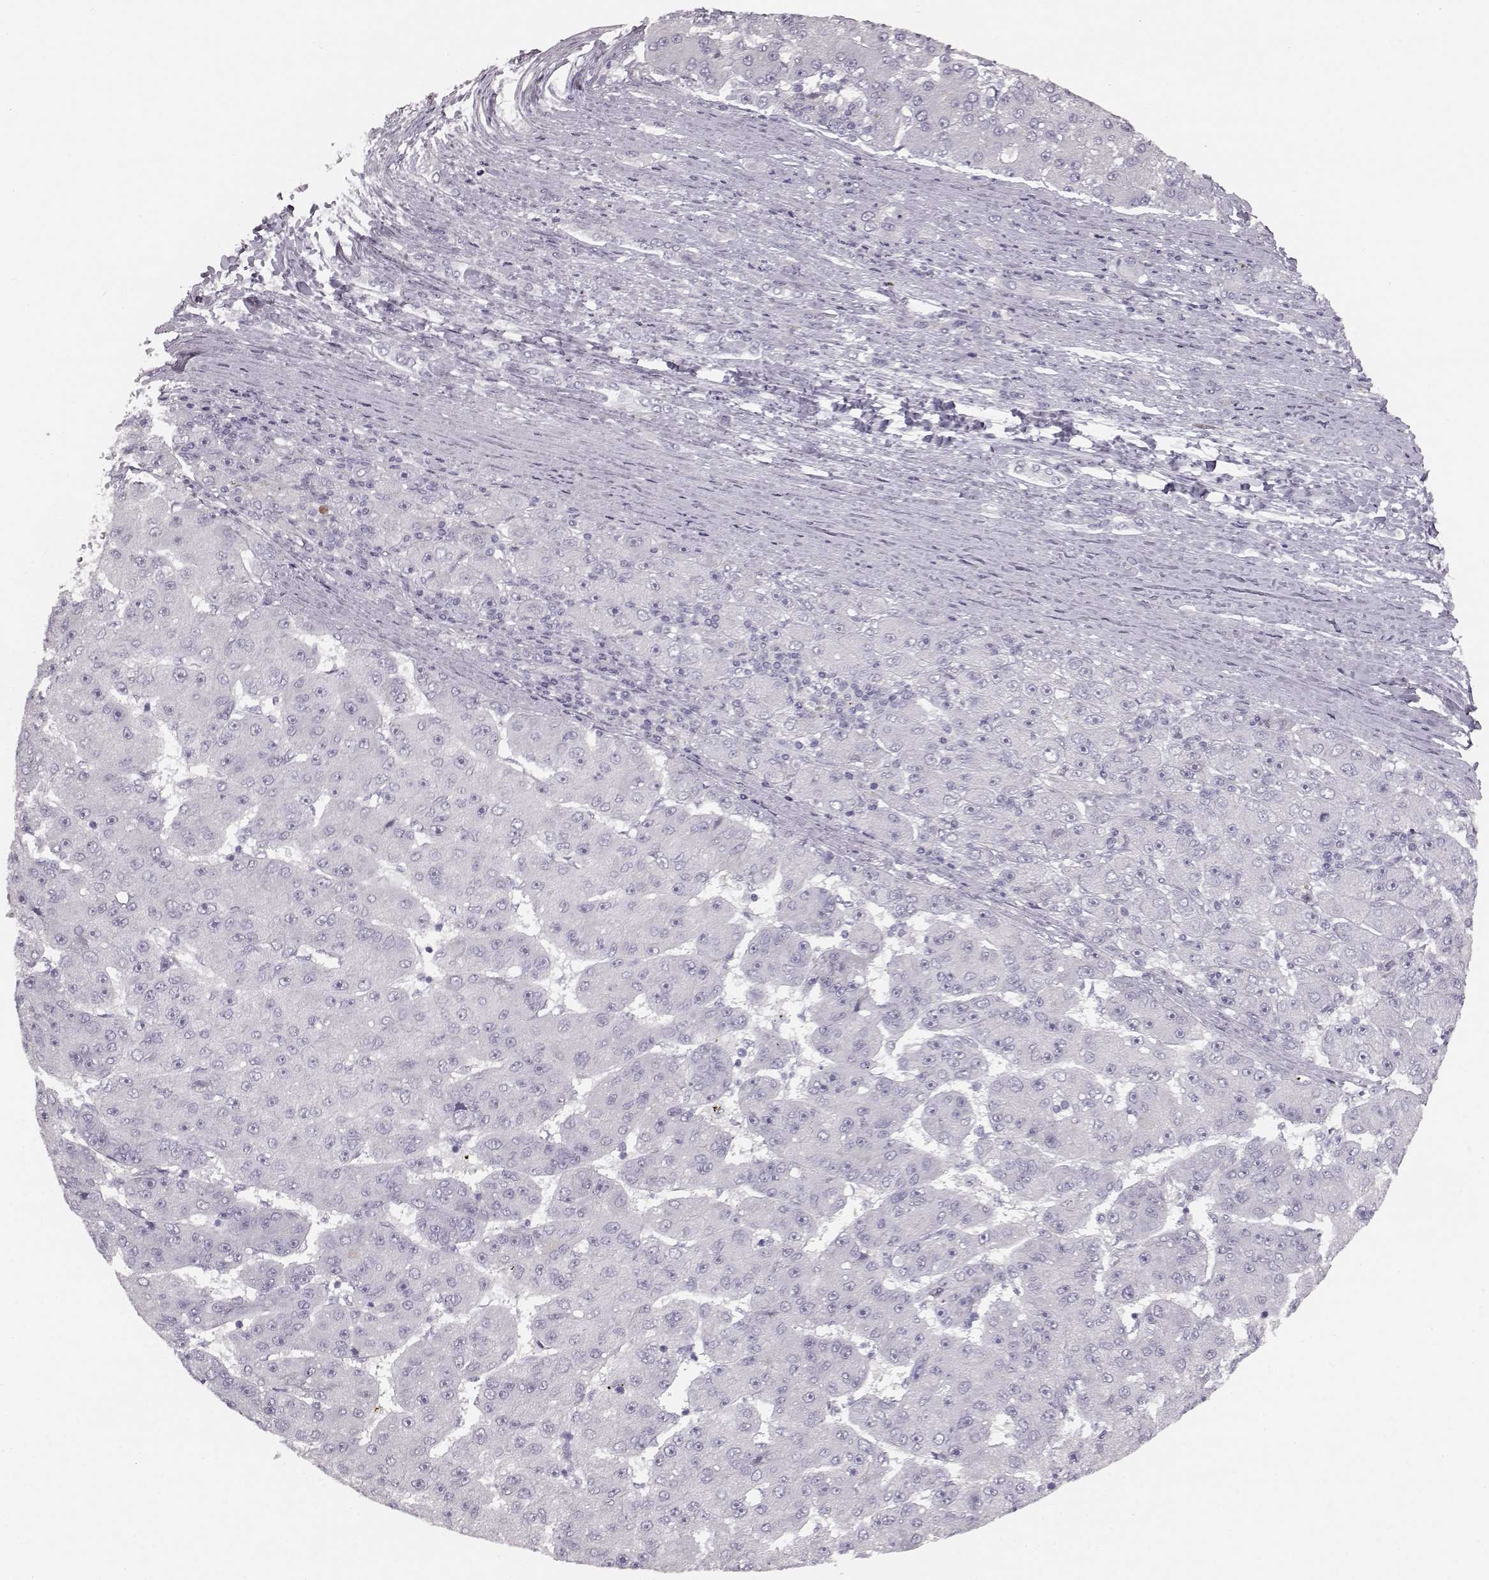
{"staining": {"intensity": "negative", "quantity": "none", "location": "none"}, "tissue": "liver cancer", "cell_type": "Tumor cells", "image_type": "cancer", "snomed": [{"axis": "morphology", "description": "Carcinoma, Hepatocellular, NOS"}, {"axis": "topography", "description": "Liver"}], "caption": "This is a micrograph of immunohistochemistry (IHC) staining of liver cancer (hepatocellular carcinoma), which shows no positivity in tumor cells.", "gene": "KIAA0319", "patient": {"sex": "male", "age": 67}}